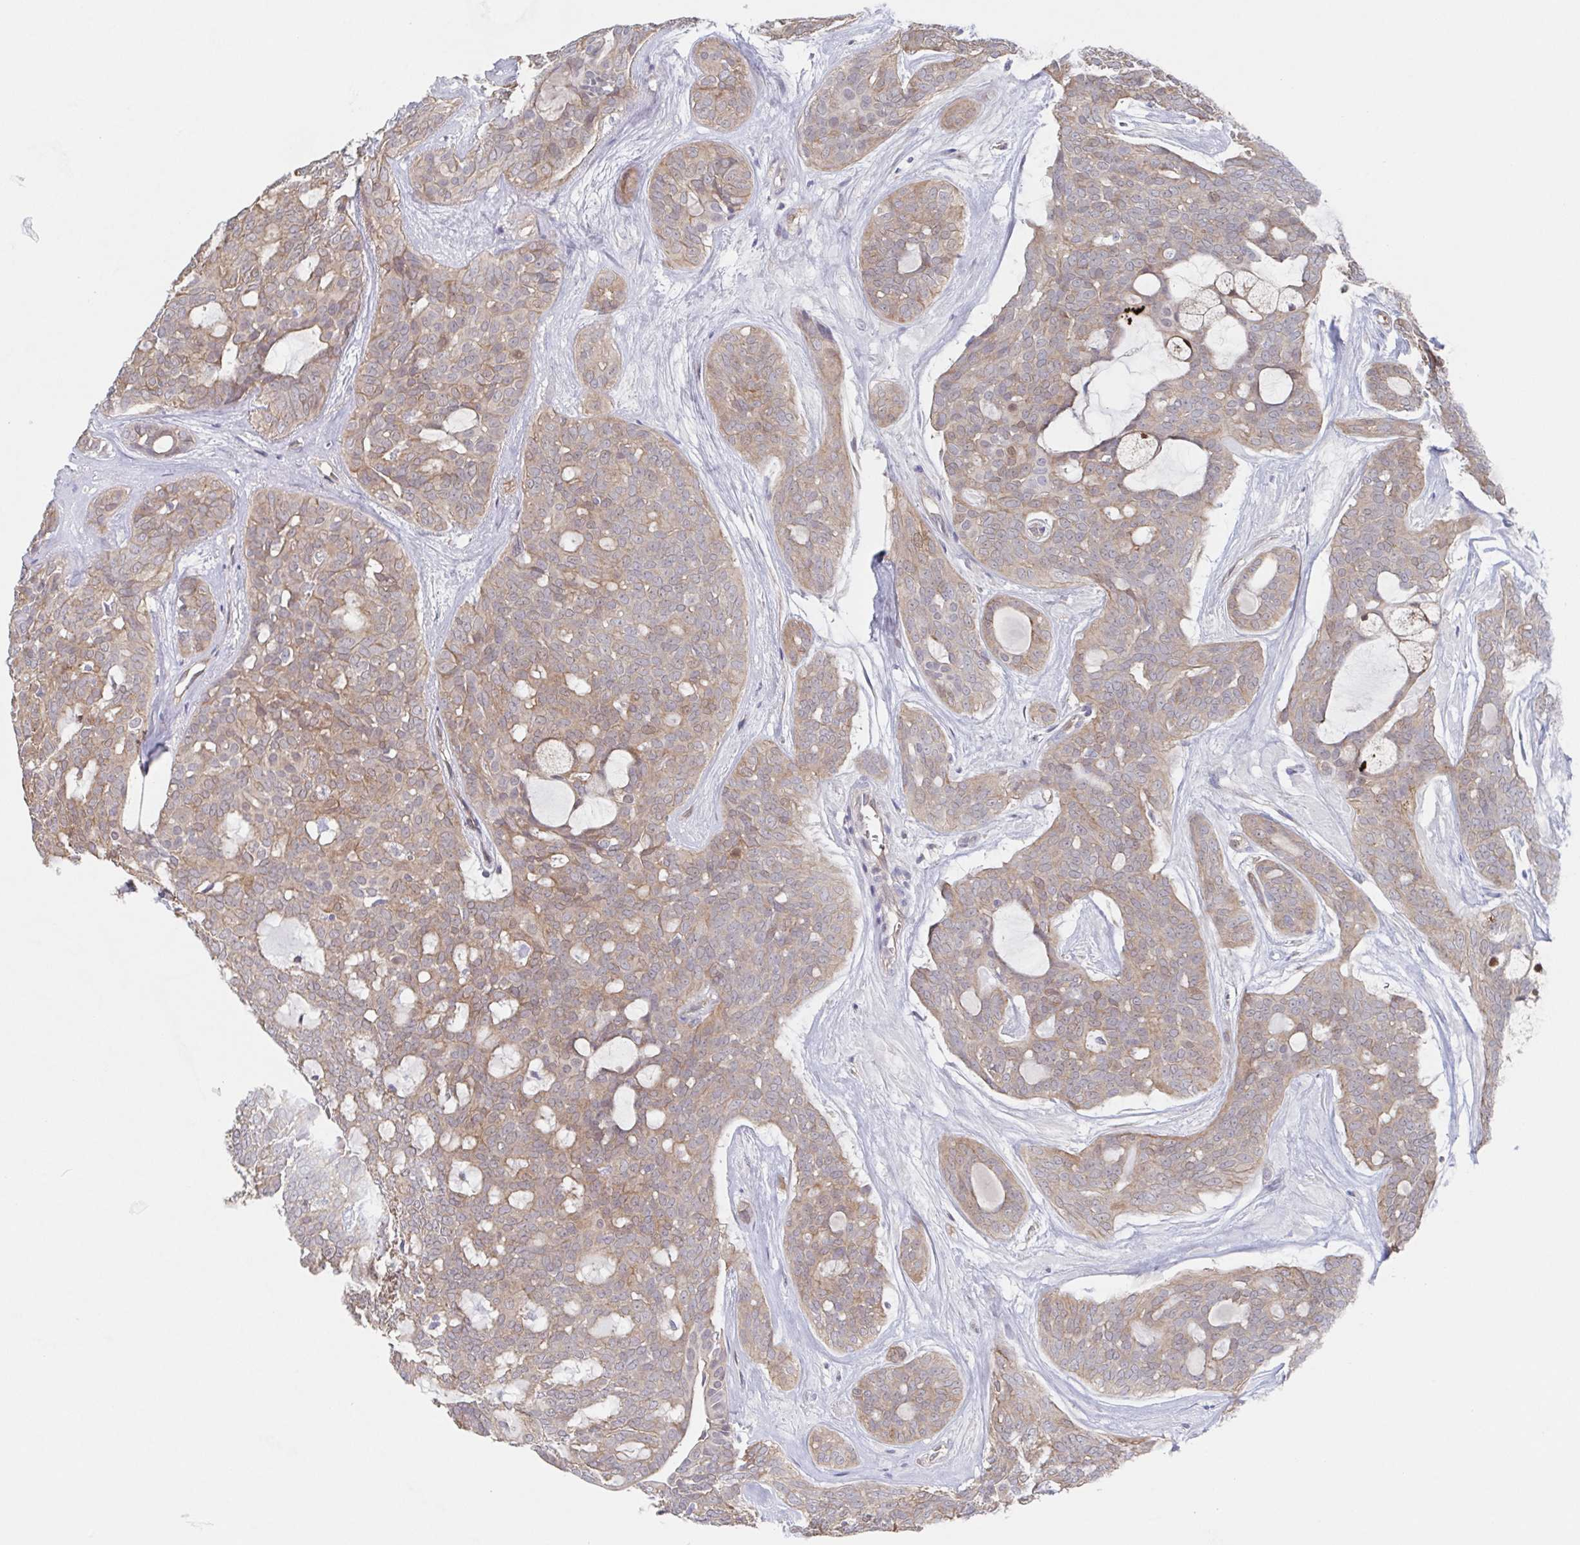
{"staining": {"intensity": "weak", "quantity": "25%-75%", "location": "cytoplasmic/membranous"}, "tissue": "head and neck cancer", "cell_type": "Tumor cells", "image_type": "cancer", "snomed": [{"axis": "morphology", "description": "Adenocarcinoma, NOS"}, {"axis": "topography", "description": "Head-Neck"}], "caption": "A brown stain highlights weak cytoplasmic/membranous staining of a protein in head and neck cancer (adenocarcinoma) tumor cells.", "gene": "AGFG2", "patient": {"sex": "male", "age": 66}}